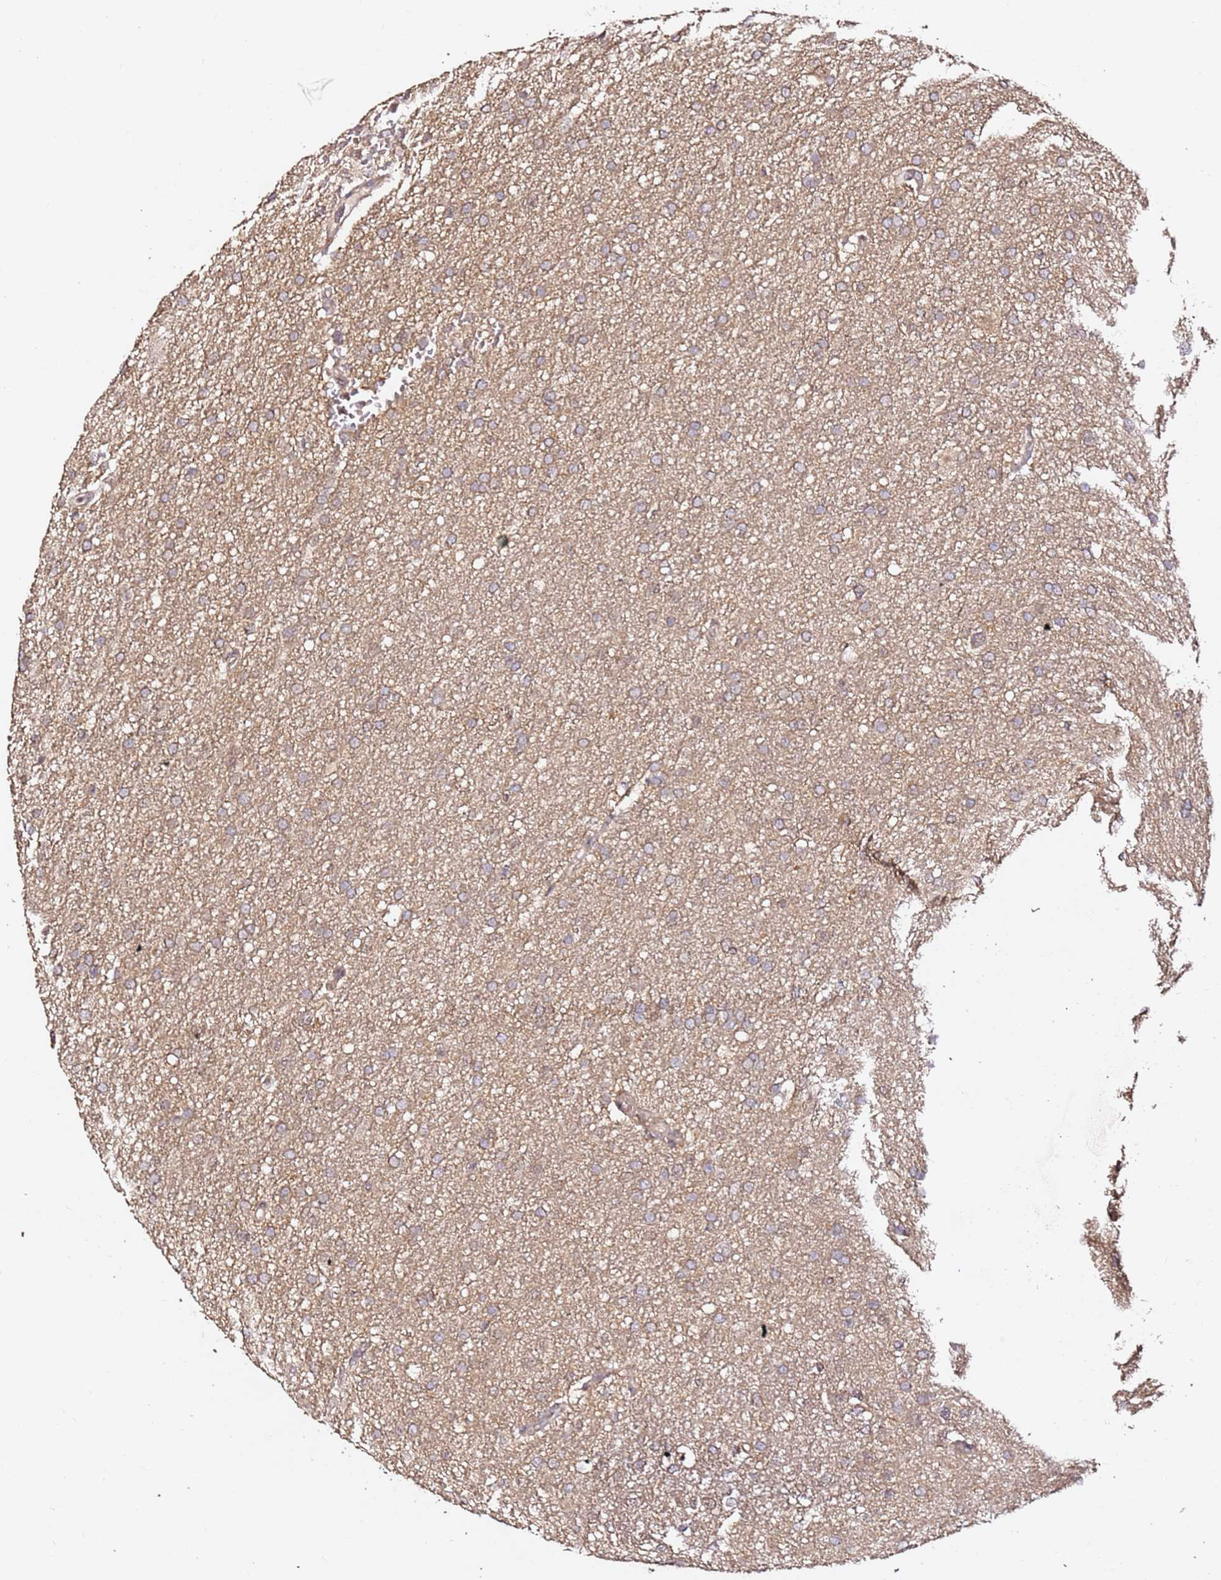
{"staining": {"intensity": "weak", "quantity": "<25%", "location": "cytoplasmic/membranous"}, "tissue": "glioma", "cell_type": "Tumor cells", "image_type": "cancer", "snomed": [{"axis": "morphology", "description": "Glioma, malignant, High grade"}, {"axis": "topography", "description": "Cerebral cortex"}], "caption": "Tumor cells are negative for protein expression in human malignant glioma (high-grade). Nuclei are stained in blue.", "gene": "OR5V1", "patient": {"sex": "female", "age": 36}}